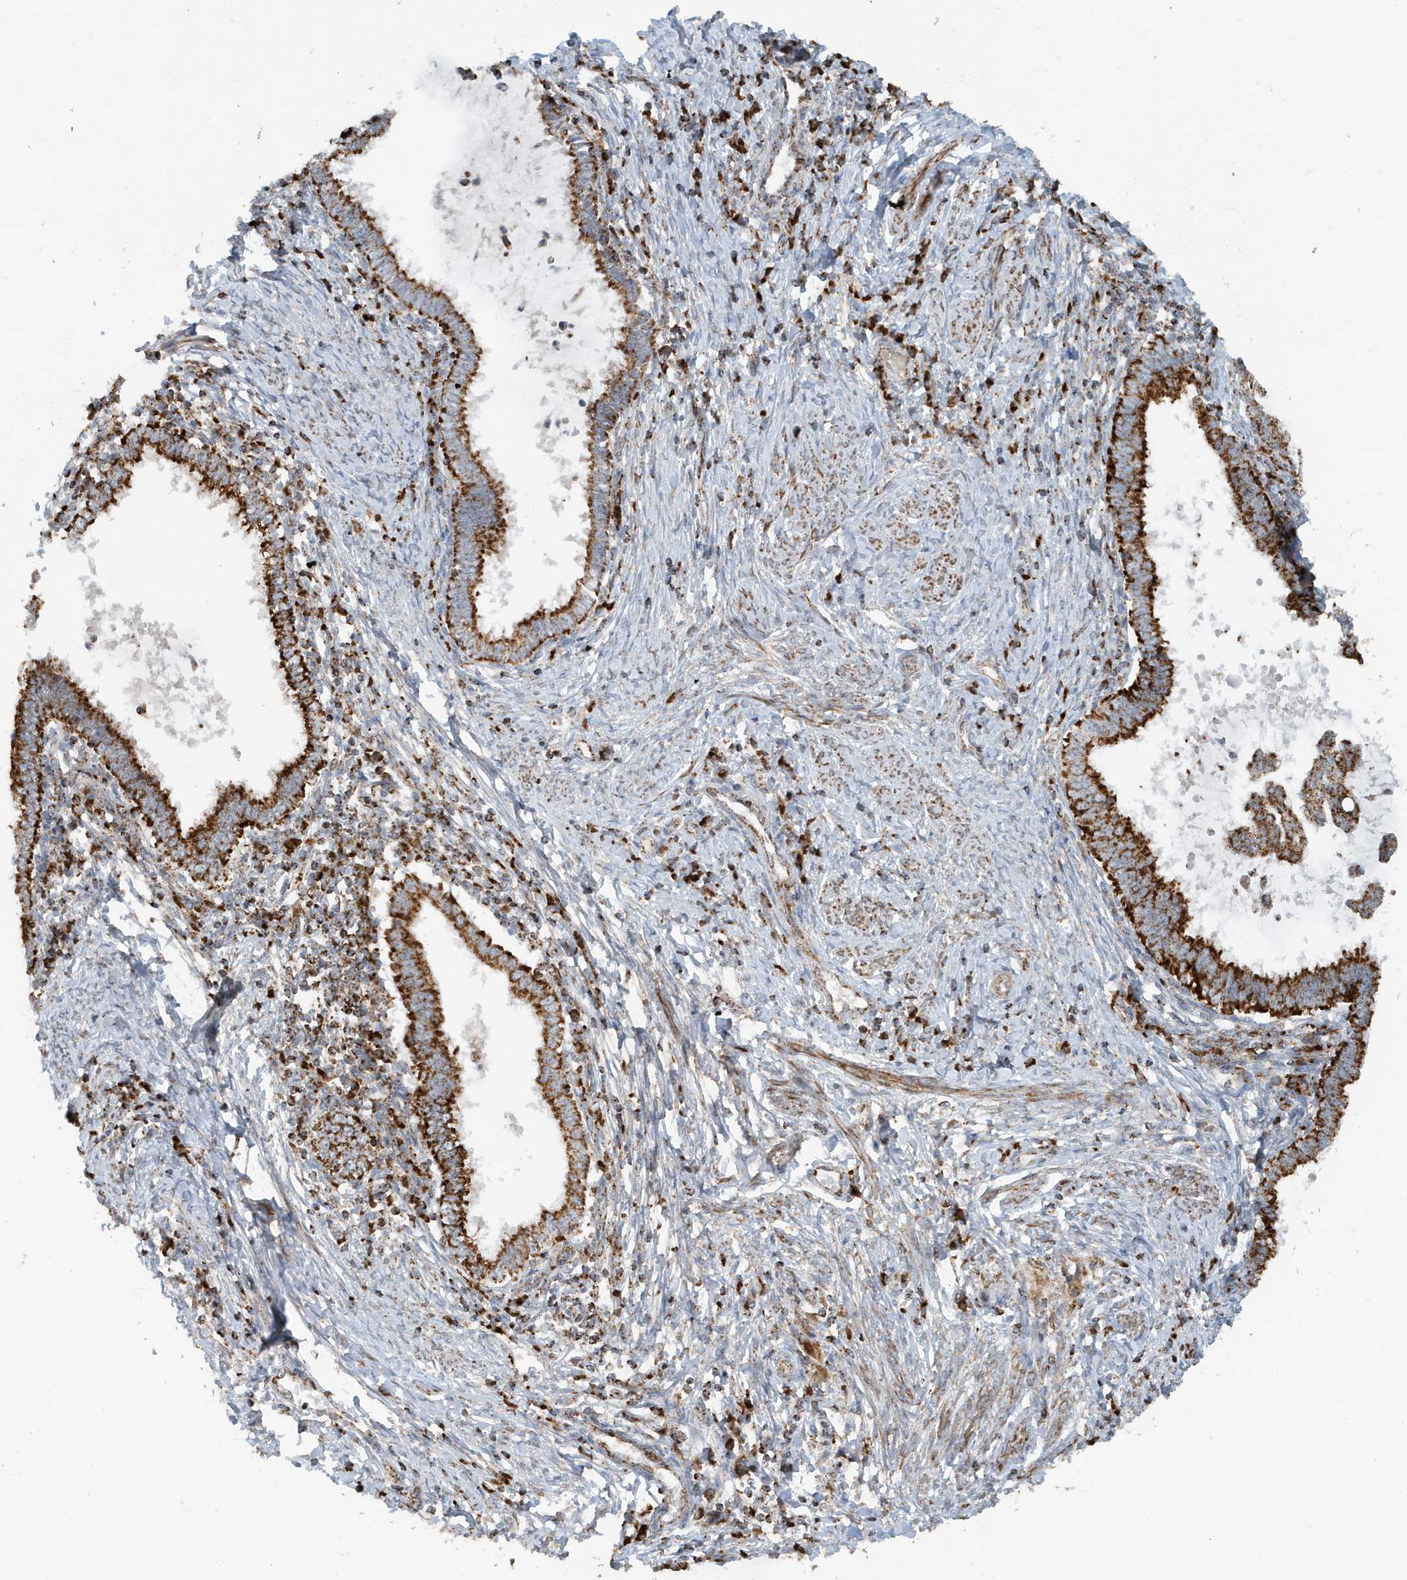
{"staining": {"intensity": "strong", "quantity": ">75%", "location": "cytoplasmic/membranous"}, "tissue": "cervical cancer", "cell_type": "Tumor cells", "image_type": "cancer", "snomed": [{"axis": "morphology", "description": "Adenocarcinoma, NOS"}, {"axis": "topography", "description": "Cervix"}], "caption": "Protein staining of cervical cancer tissue displays strong cytoplasmic/membranous positivity in approximately >75% of tumor cells.", "gene": "MAN1A1", "patient": {"sex": "female", "age": 36}}